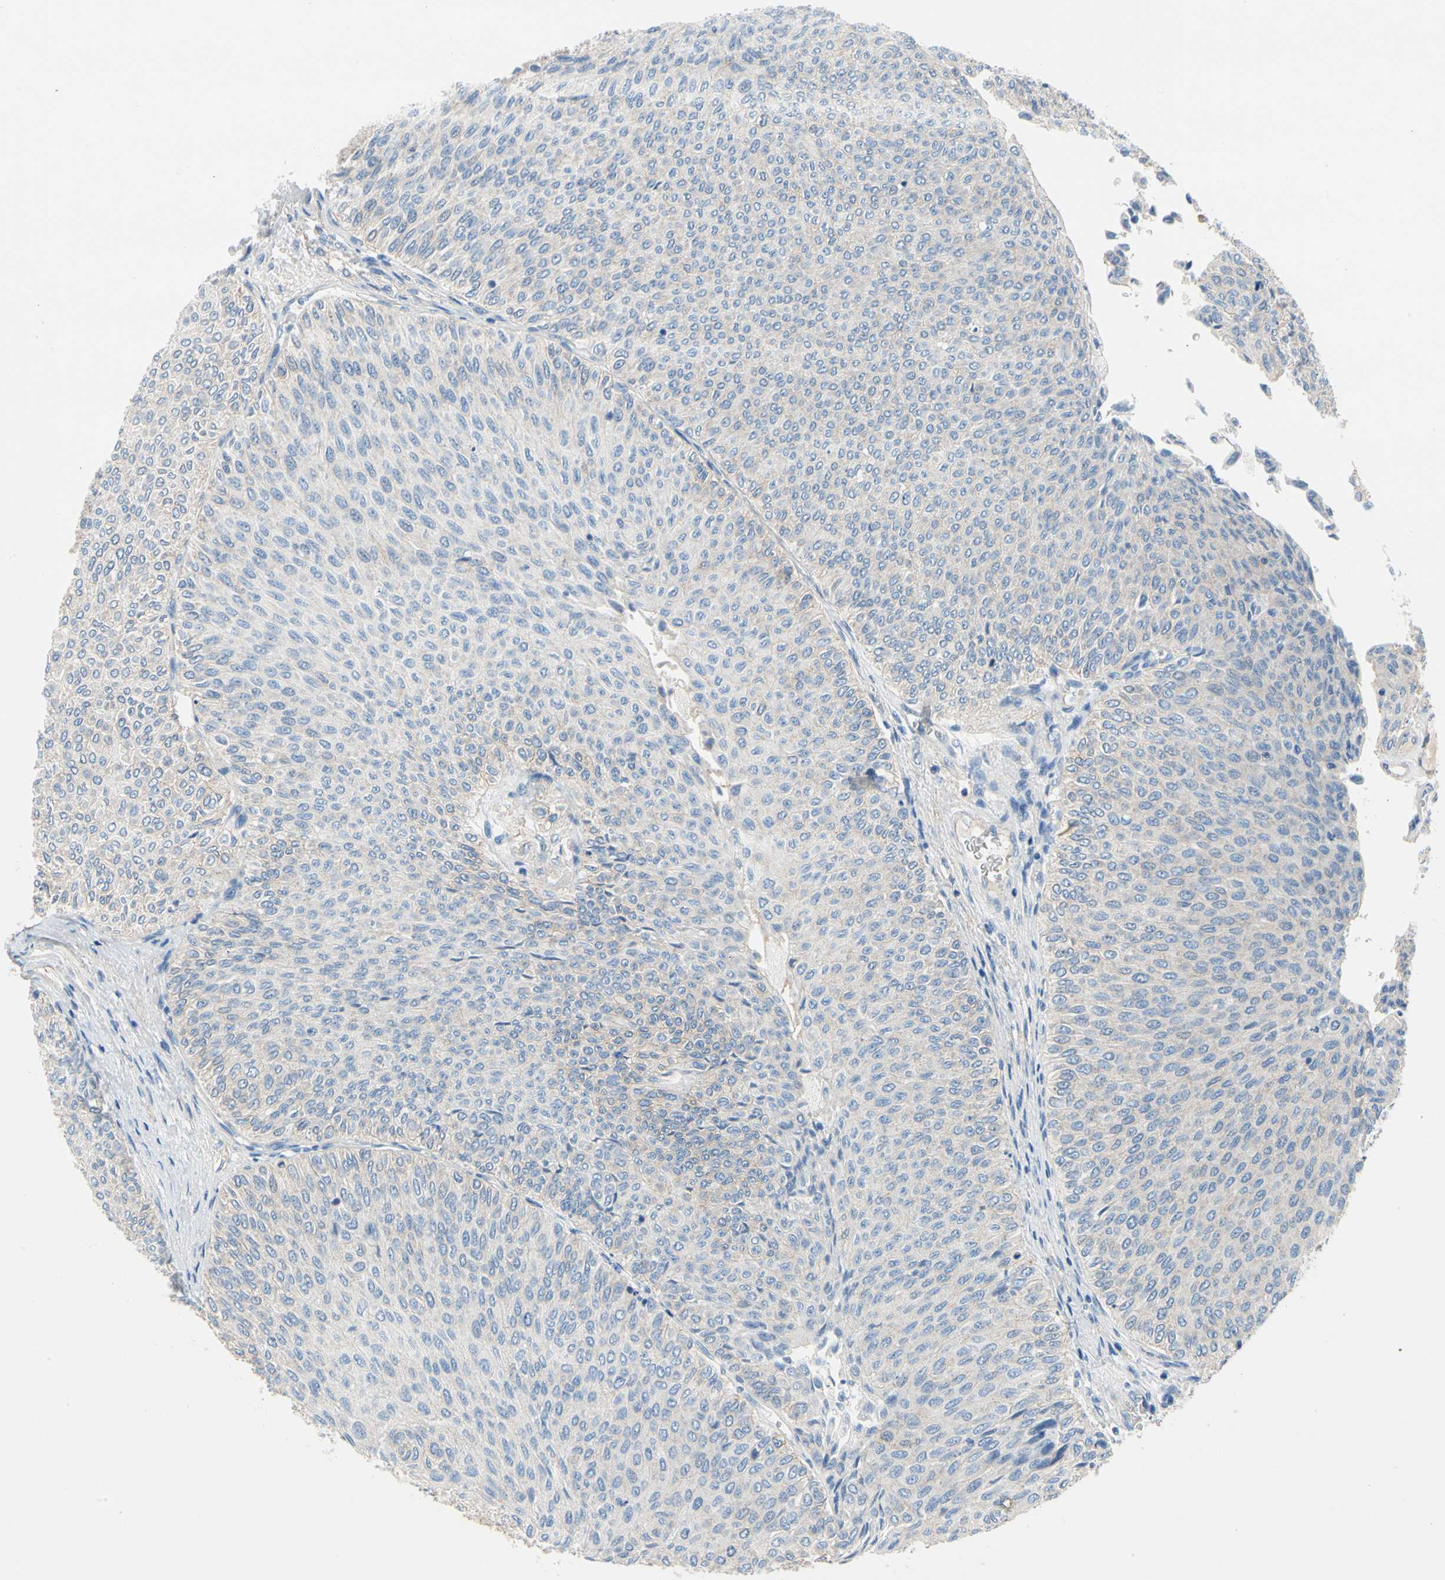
{"staining": {"intensity": "negative", "quantity": "none", "location": "none"}, "tissue": "urothelial cancer", "cell_type": "Tumor cells", "image_type": "cancer", "snomed": [{"axis": "morphology", "description": "Urothelial carcinoma, Low grade"}, {"axis": "topography", "description": "Urinary bladder"}], "caption": "This histopathology image is of urothelial carcinoma (low-grade) stained with immunohistochemistry to label a protein in brown with the nuclei are counter-stained blue. There is no expression in tumor cells. (DAB immunohistochemistry, high magnification).", "gene": "CA14", "patient": {"sex": "male", "age": 78}}